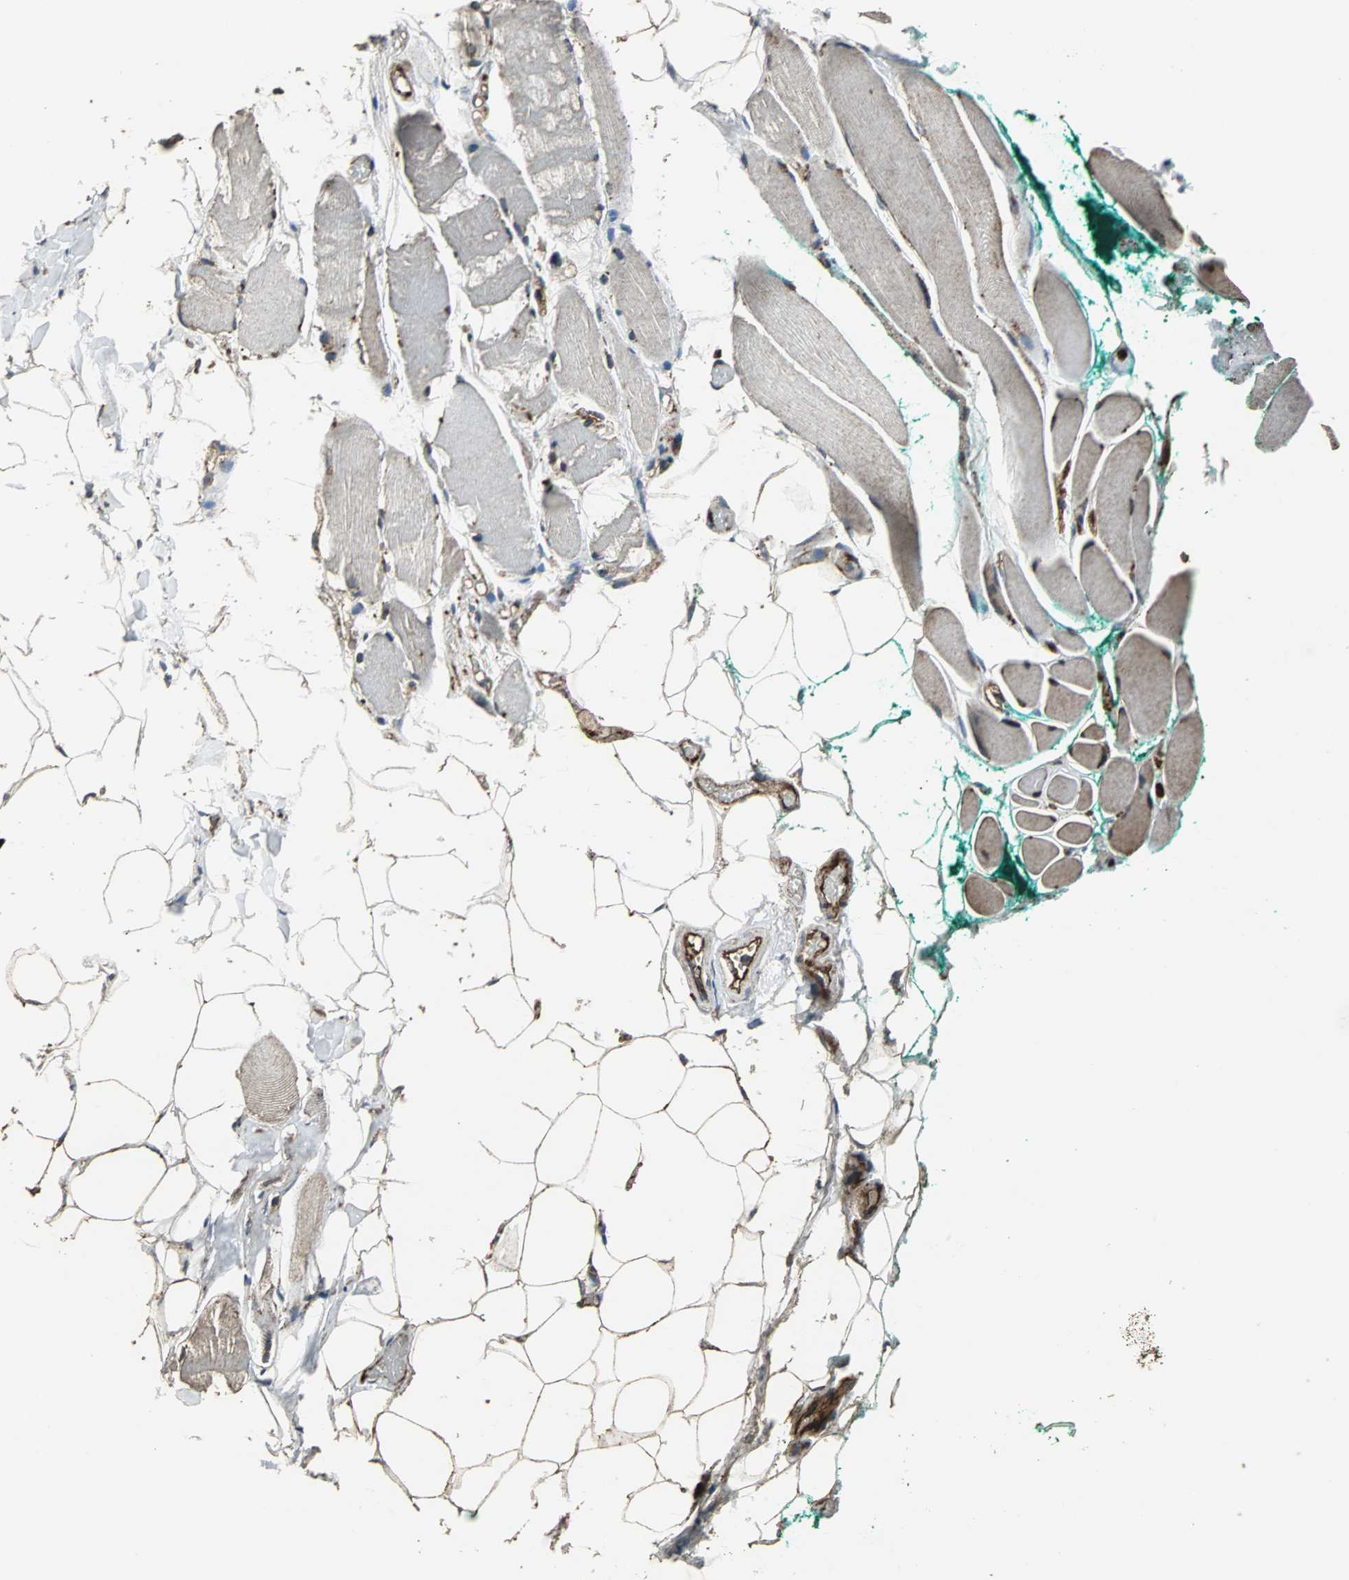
{"staining": {"intensity": "weak", "quantity": "<25%", "location": "cytoplasmic/membranous"}, "tissue": "skeletal muscle", "cell_type": "Myocytes", "image_type": "normal", "snomed": [{"axis": "morphology", "description": "Normal tissue, NOS"}, {"axis": "topography", "description": "Skeletal muscle"}, {"axis": "topography", "description": "Peripheral nerve tissue"}], "caption": "Skeletal muscle stained for a protein using immunohistochemistry shows no expression myocytes.", "gene": "F11R", "patient": {"sex": "female", "age": 84}}